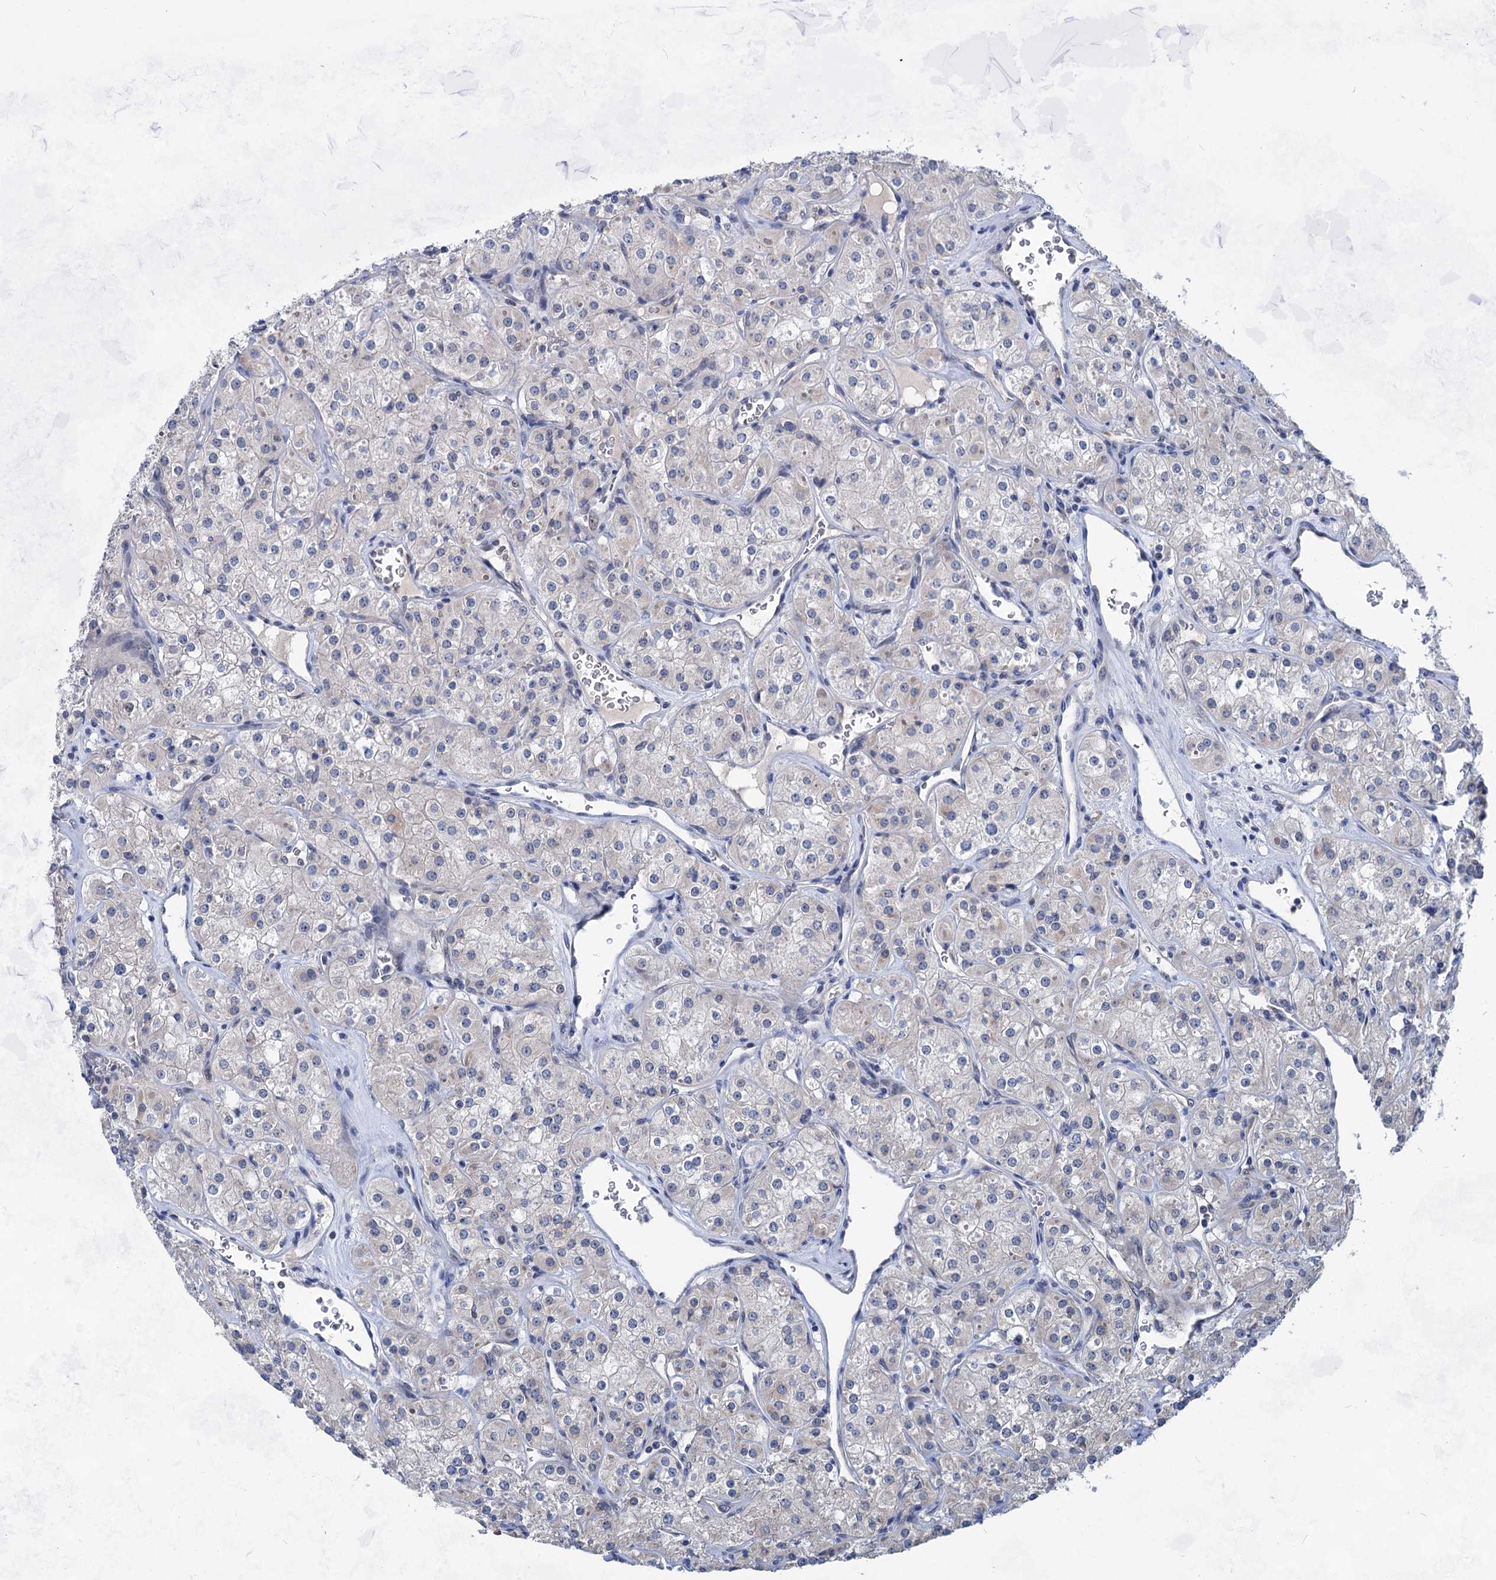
{"staining": {"intensity": "negative", "quantity": "none", "location": "none"}, "tissue": "renal cancer", "cell_type": "Tumor cells", "image_type": "cancer", "snomed": [{"axis": "morphology", "description": "Adenocarcinoma, NOS"}, {"axis": "topography", "description": "Kidney"}], "caption": "Tumor cells show no significant expression in adenocarcinoma (renal).", "gene": "TTC17", "patient": {"sex": "male", "age": 77}}